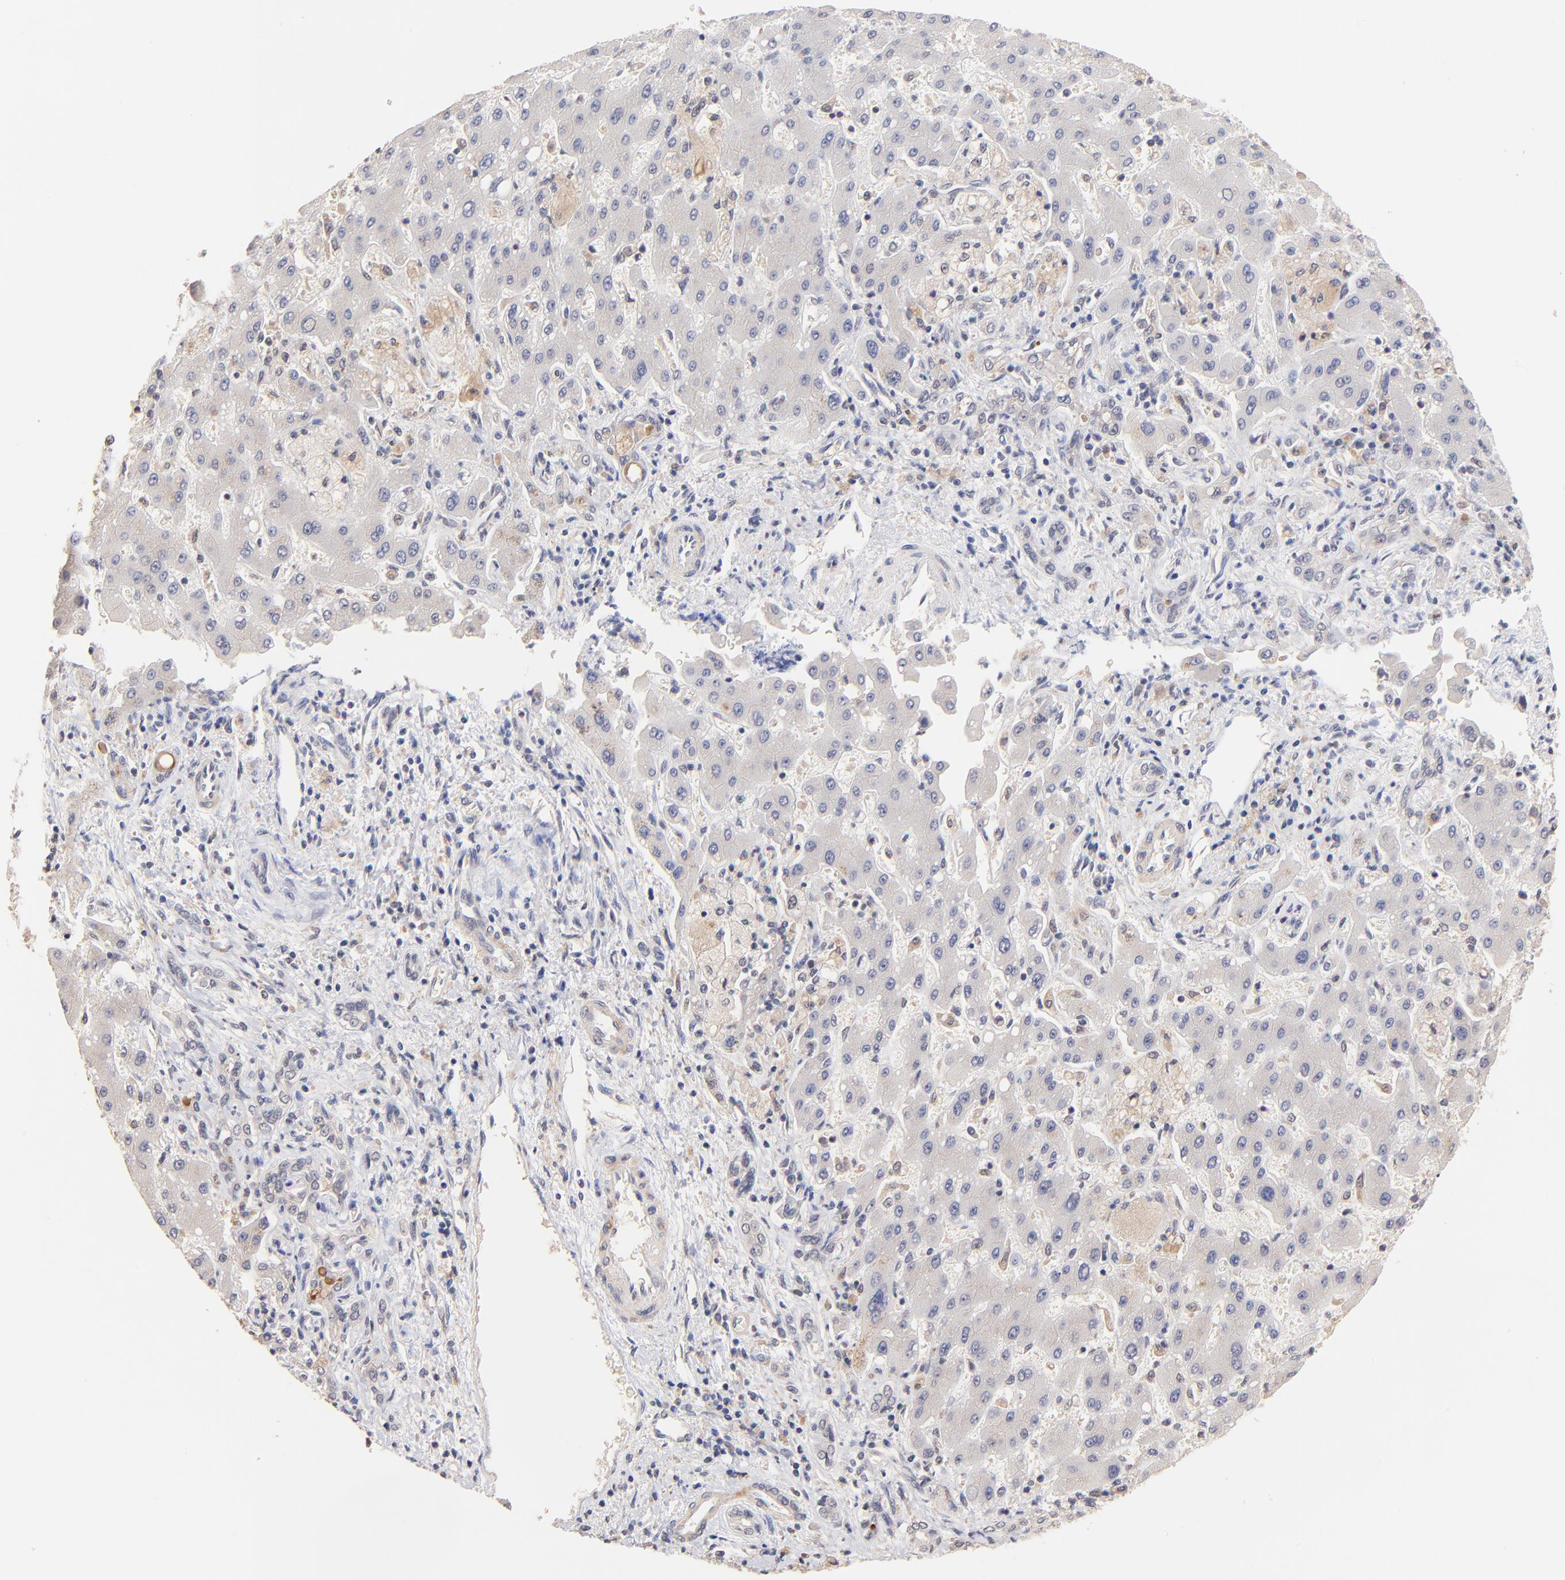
{"staining": {"intensity": "negative", "quantity": "none", "location": "none"}, "tissue": "liver cancer", "cell_type": "Tumor cells", "image_type": "cancer", "snomed": [{"axis": "morphology", "description": "Cholangiocarcinoma"}, {"axis": "topography", "description": "Liver"}], "caption": "Human liver cancer (cholangiocarcinoma) stained for a protein using IHC reveals no staining in tumor cells.", "gene": "RIBC2", "patient": {"sex": "male", "age": 50}}